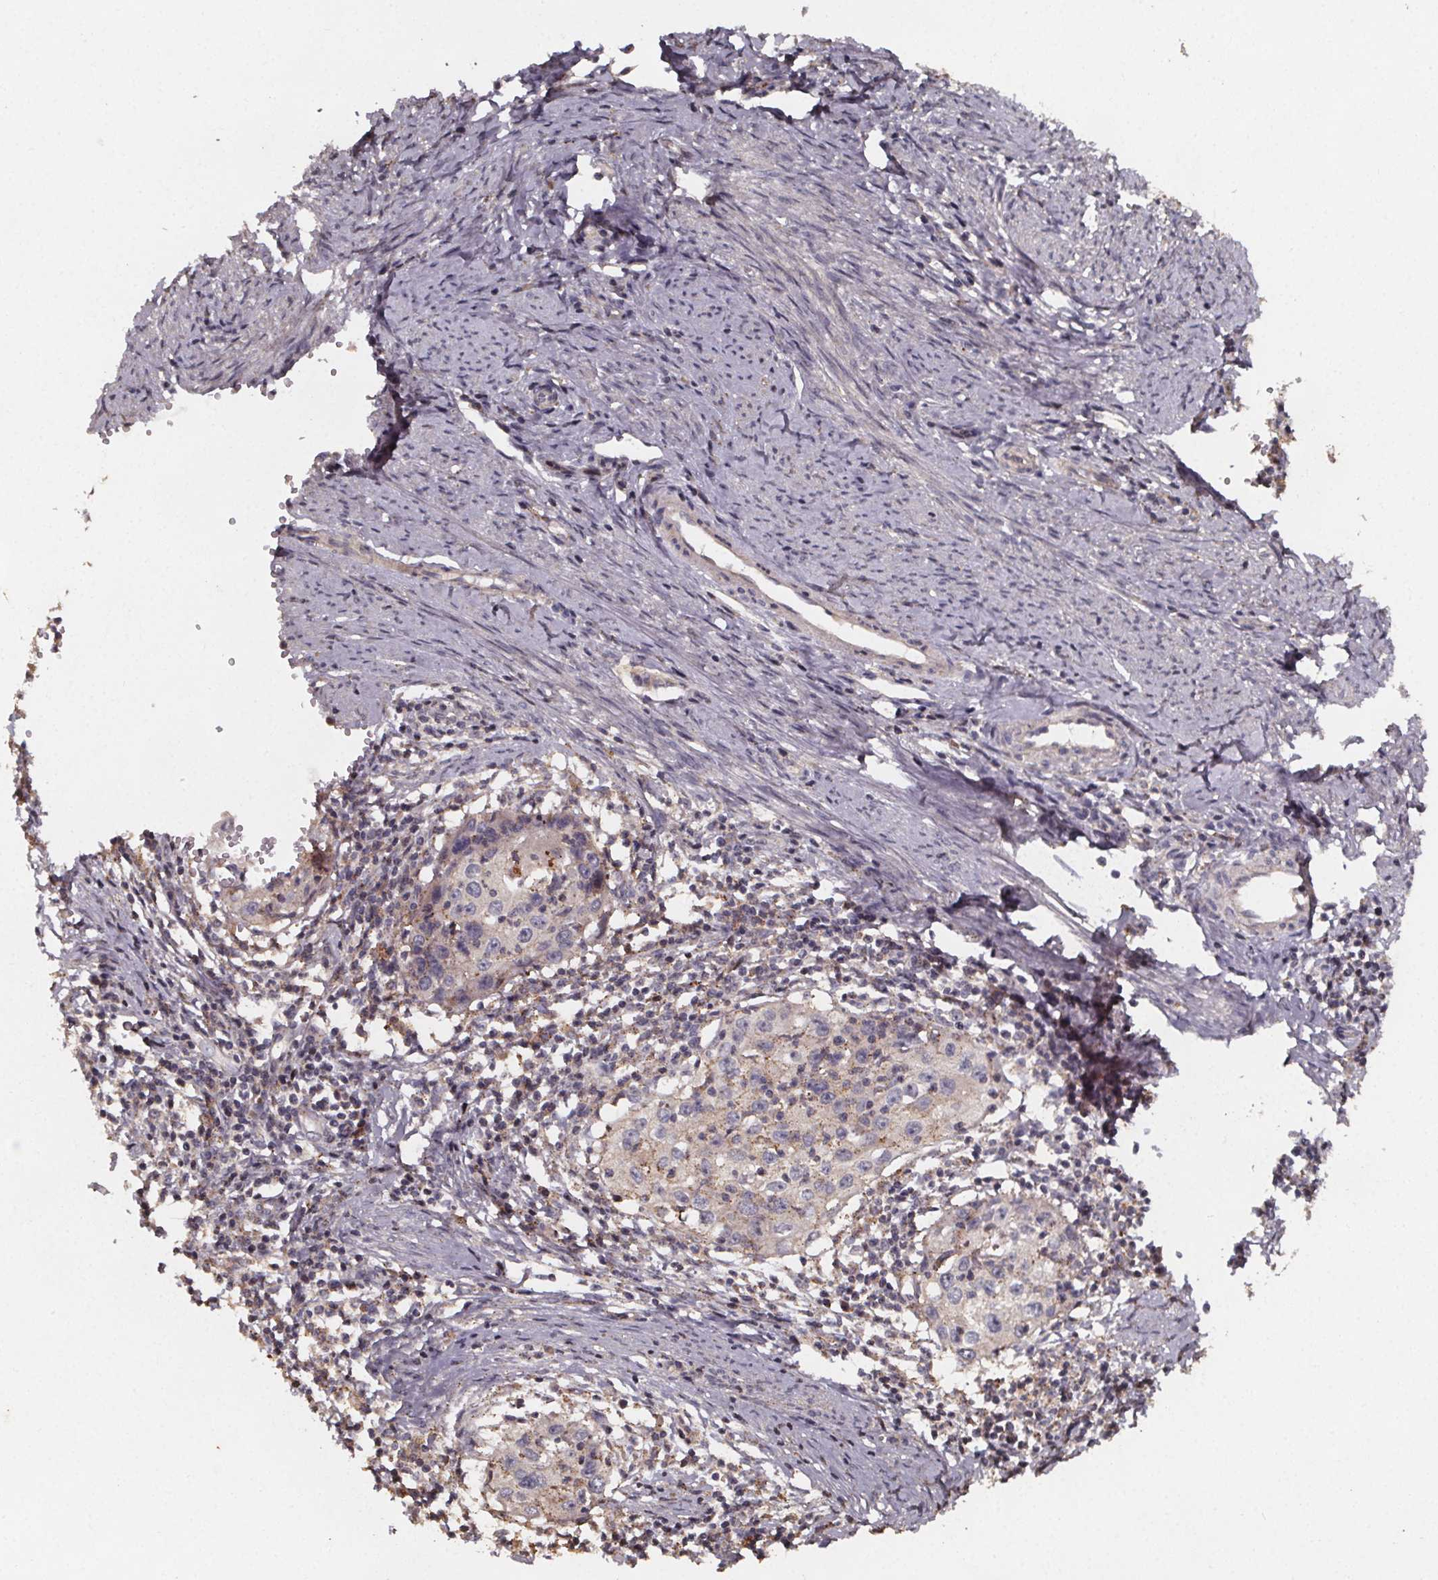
{"staining": {"intensity": "weak", "quantity": "<25%", "location": "cytoplasmic/membranous"}, "tissue": "cervical cancer", "cell_type": "Tumor cells", "image_type": "cancer", "snomed": [{"axis": "morphology", "description": "Squamous cell carcinoma, NOS"}, {"axis": "topography", "description": "Cervix"}], "caption": "Squamous cell carcinoma (cervical) stained for a protein using IHC shows no positivity tumor cells.", "gene": "ZNF879", "patient": {"sex": "female", "age": 40}}